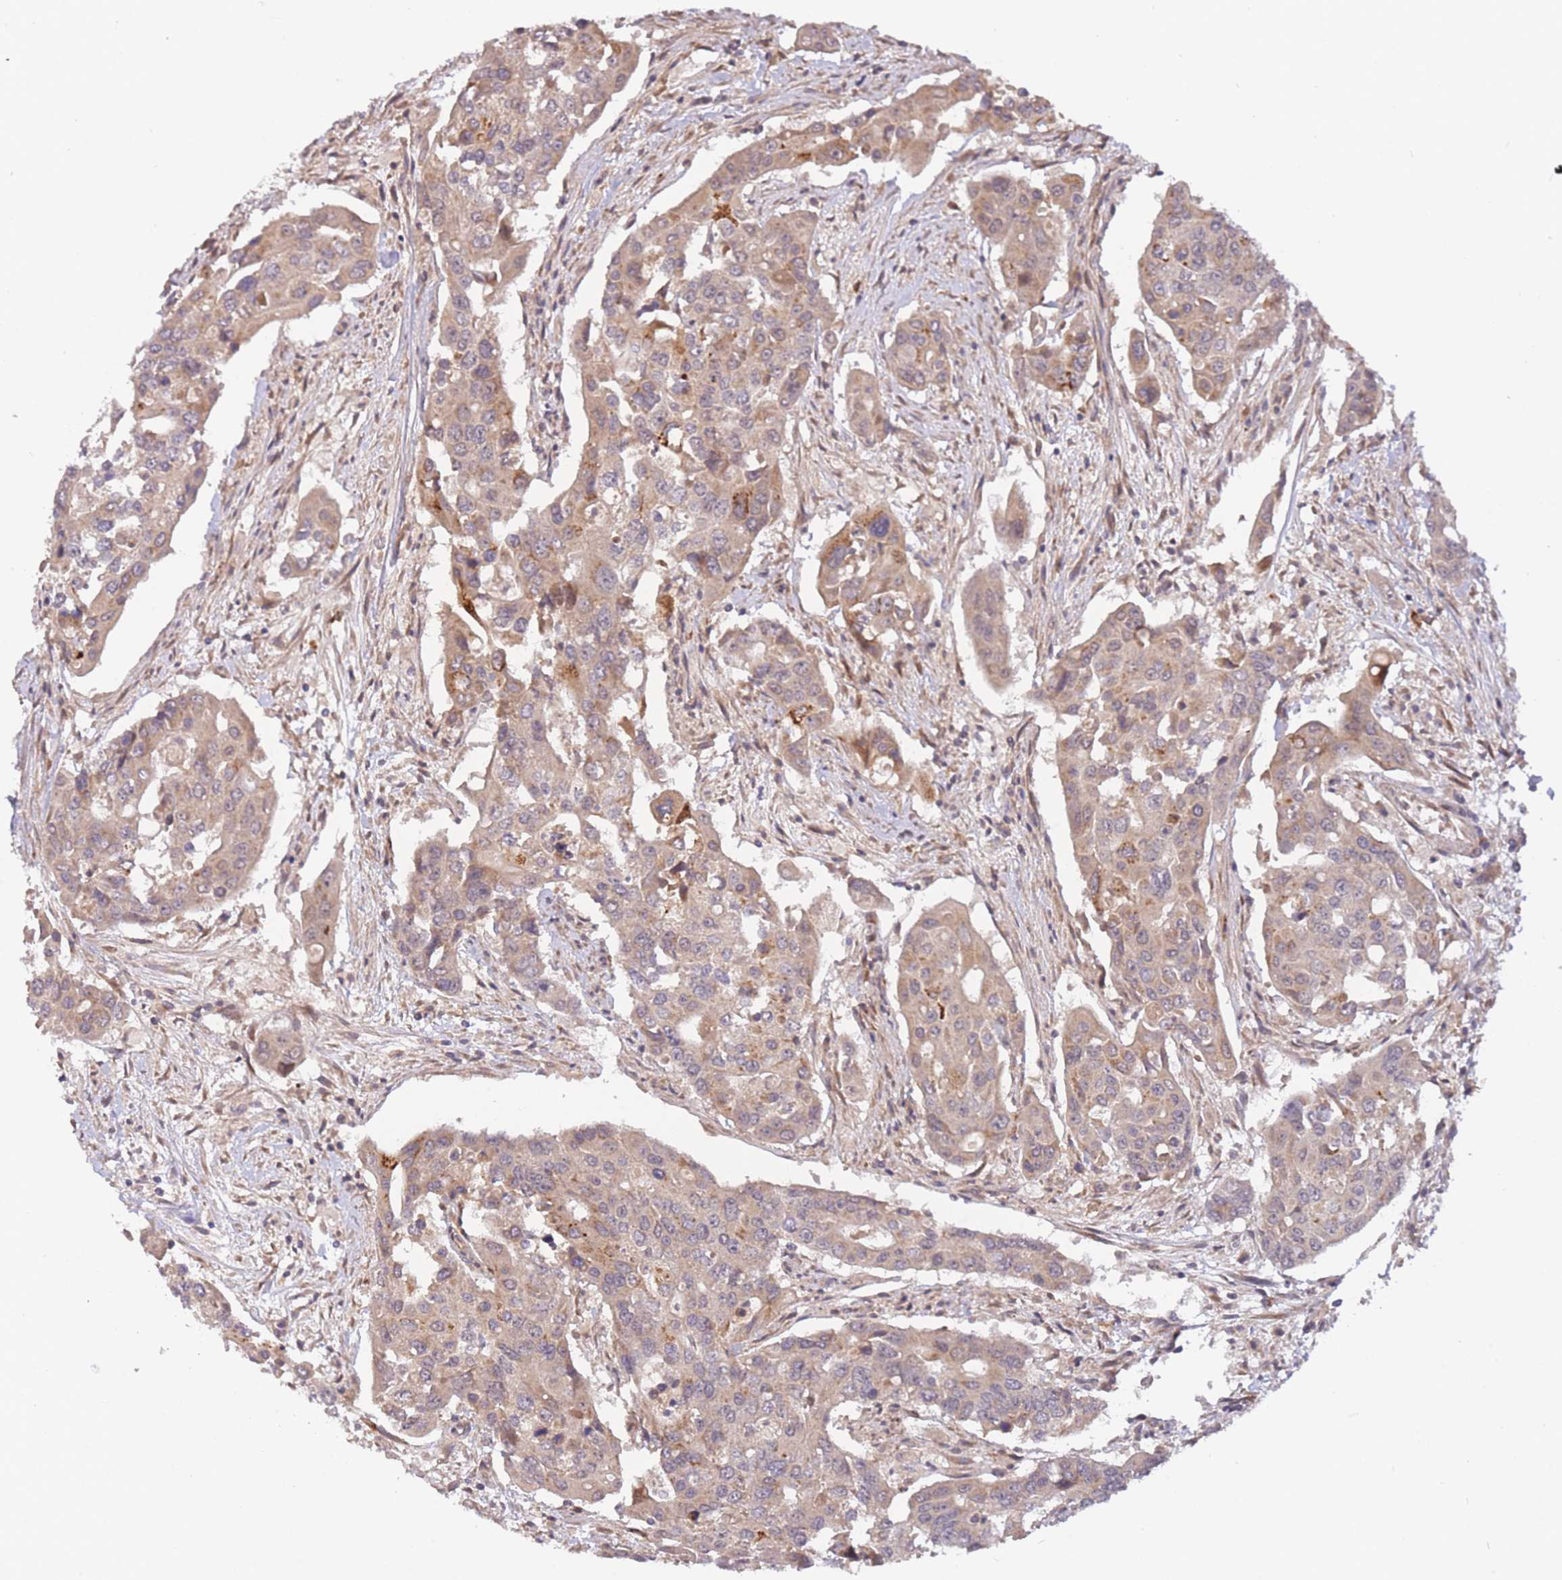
{"staining": {"intensity": "moderate", "quantity": ">75%", "location": "cytoplasmic/membranous"}, "tissue": "colorectal cancer", "cell_type": "Tumor cells", "image_type": "cancer", "snomed": [{"axis": "morphology", "description": "Adenocarcinoma, NOS"}, {"axis": "topography", "description": "Colon"}], "caption": "IHC photomicrograph of neoplastic tissue: colorectal cancer (adenocarcinoma) stained using immunohistochemistry displays medium levels of moderate protein expression localized specifically in the cytoplasmic/membranous of tumor cells, appearing as a cytoplasmic/membranous brown color.", "gene": "SMC6", "patient": {"sex": "male", "age": 77}}